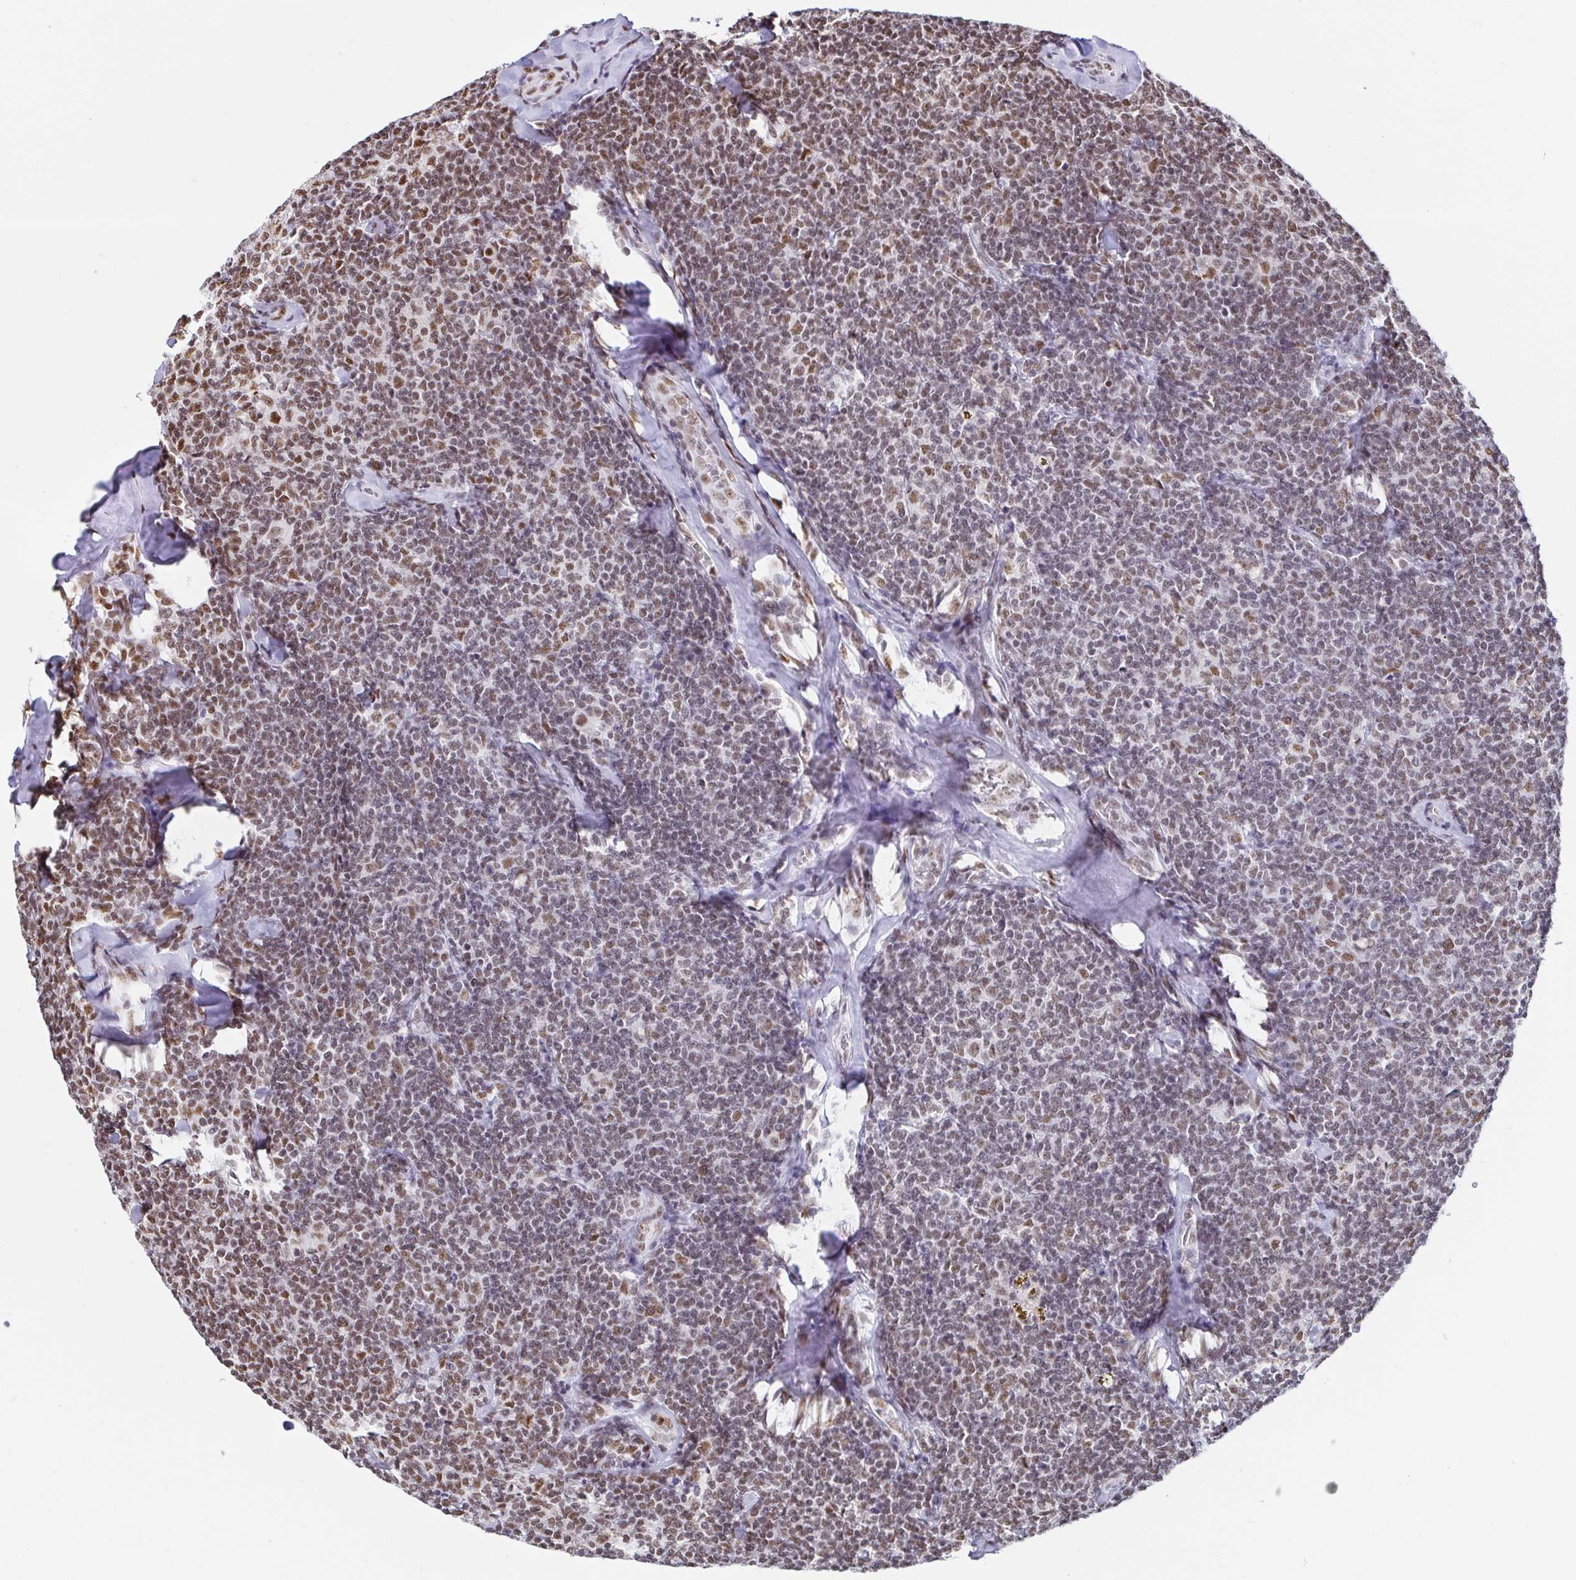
{"staining": {"intensity": "moderate", "quantity": "25%-75%", "location": "nuclear"}, "tissue": "lymphoma", "cell_type": "Tumor cells", "image_type": "cancer", "snomed": [{"axis": "morphology", "description": "Malignant lymphoma, non-Hodgkin's type, Low grade"}, {"axis": "topography", "description": "Lymph node"}], "caption": "Moderate nuclear positivity for a protein is present in approximately 25%-75% of tumor cells of lymphoma using immunohistochemistry (IHC).", "gene": "EWSR1", "patient": {"sex": "female", "age": 56}}